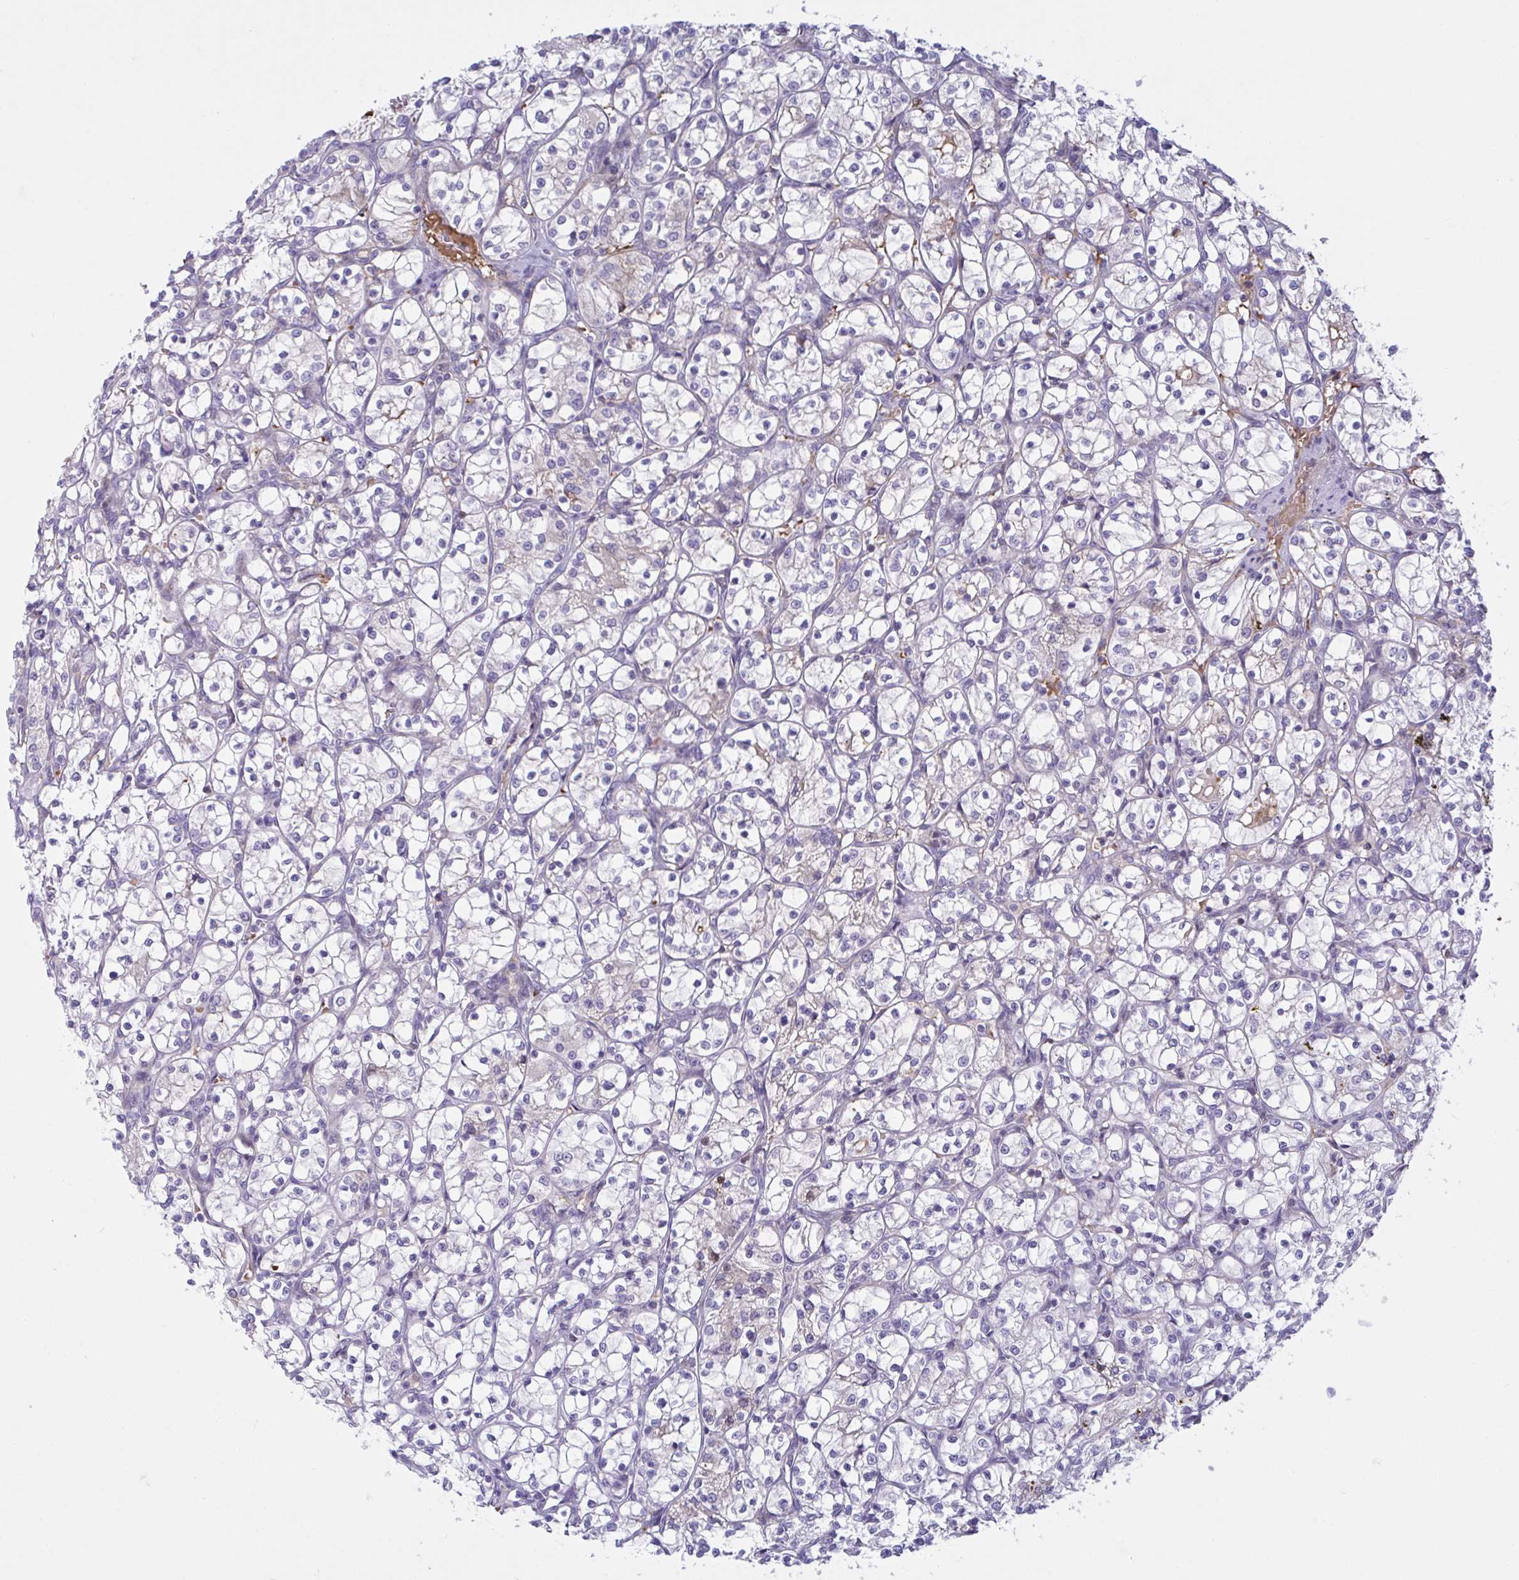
{"staining": {"intensity": "negative", "quantity": "none", "location": "none"}, "tissue": "renal cancer", "cell_type": "Tumor cells", "image_type": "cancer", "snomed": [{"axis": "morphology", "description": "Adenocarcinoma, NOS"}, {"axis": "topography", "description": "Kidney"}], "caption": "Tumor cells are negative for protein expression in human adenocarcinoma (renal).", "gene": "VWC2", "patient": {"sex": "female", "age": 69}}